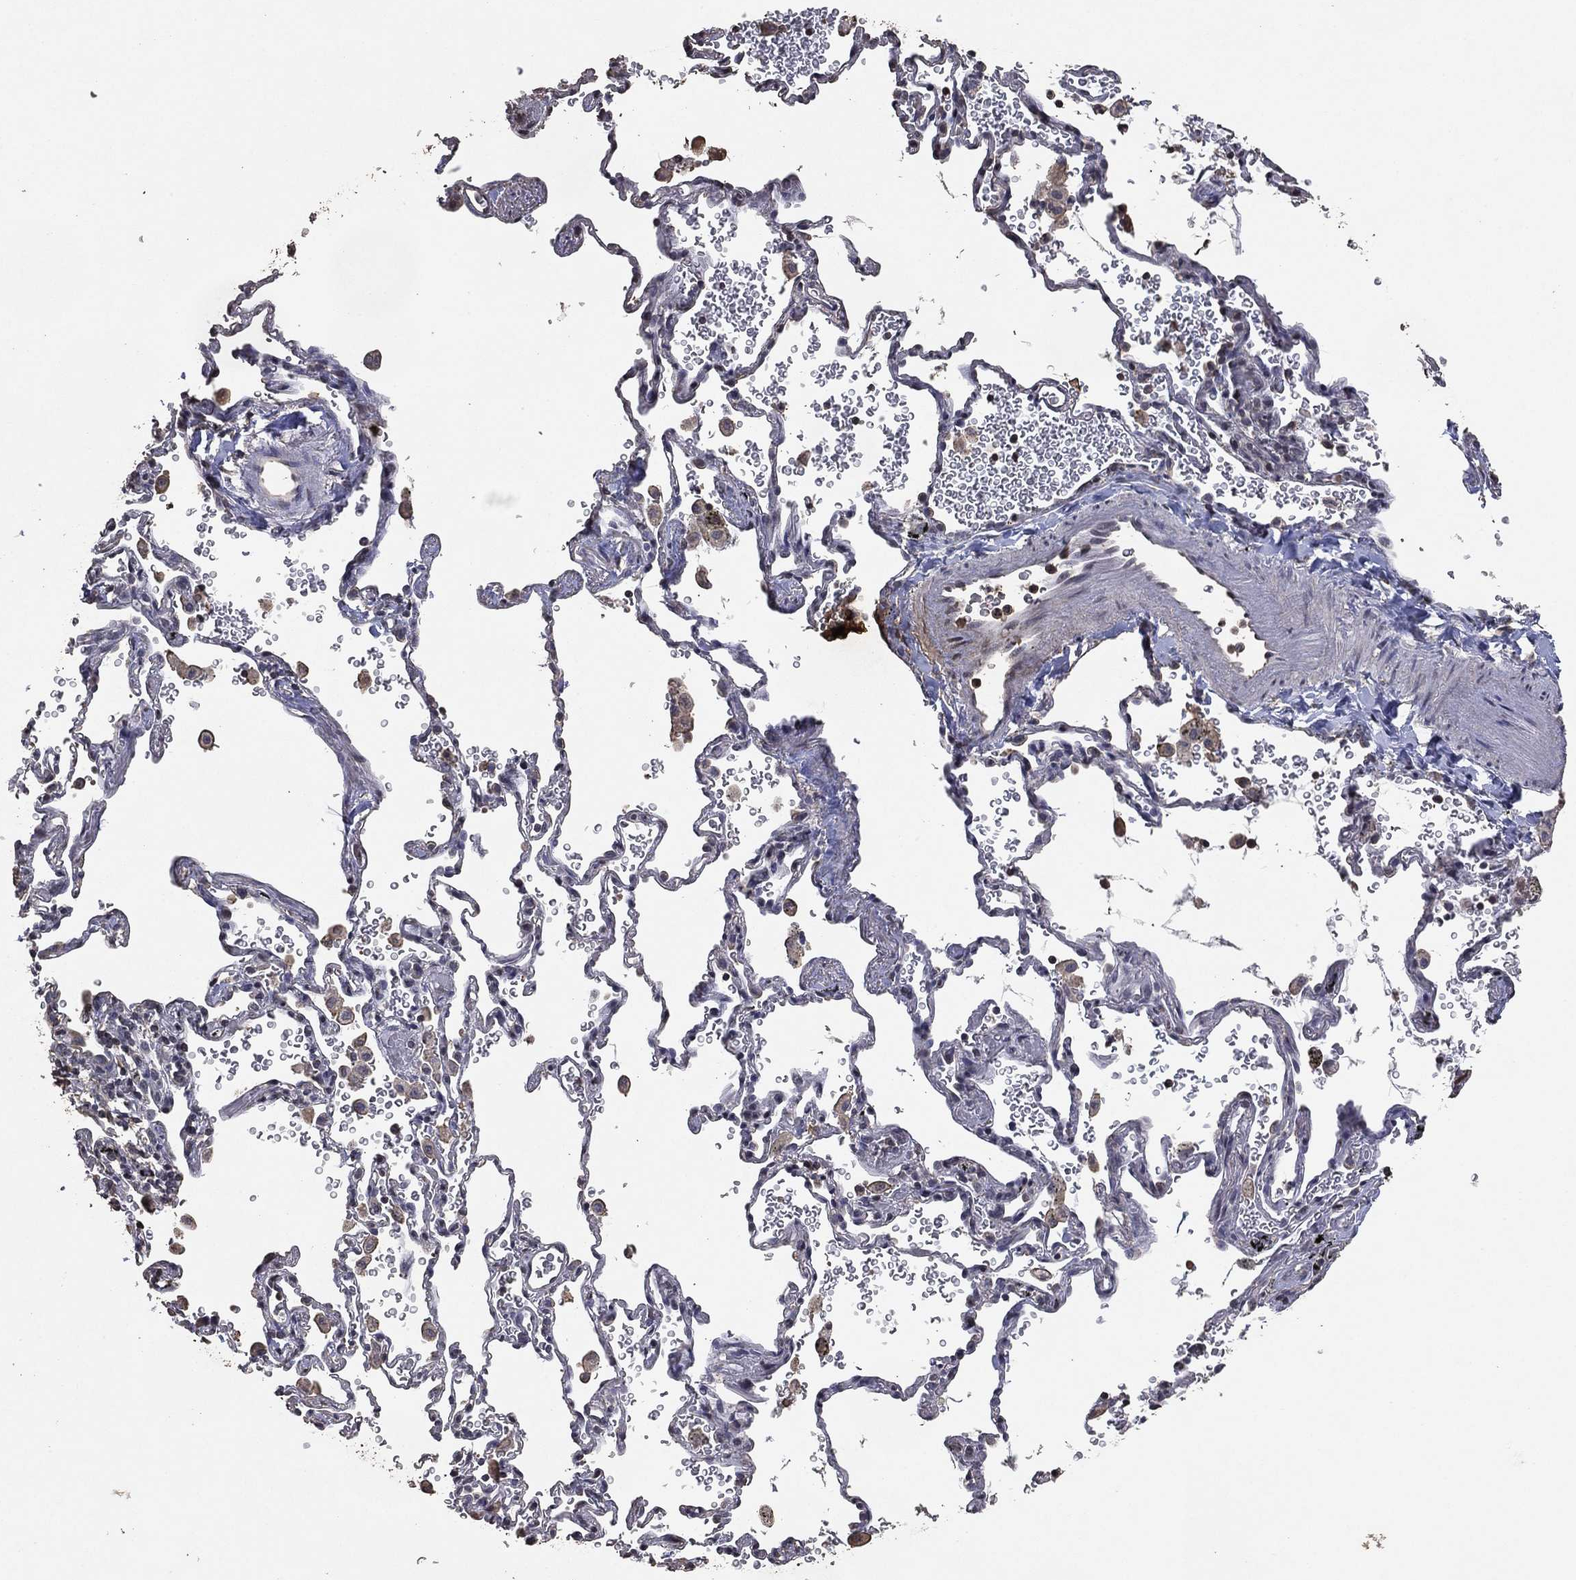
{"staining": {"intensity": "negative", "quantity": "none", "location": "none"}, "tissue": "soft tissue", "cell_type": "Fibroblasts", "image_type": "normal", "snomed": [{"axis": "morphology", "description": "Normal tissue, NOS"}, {"axis": "morphology", "description": "Adenocarcinoma, NOS"}, {"axis": "topography", "description": "Cartilage tissue"}, {"axis": "topography", "description": "Lung"}], "caption": "This is an immunohistochemistry micrograph of normal human soft tissue. There is no staining in fibroblasts.", "gene": "ADPRHL1", "patient": {"sex": "male", "age": 59}}